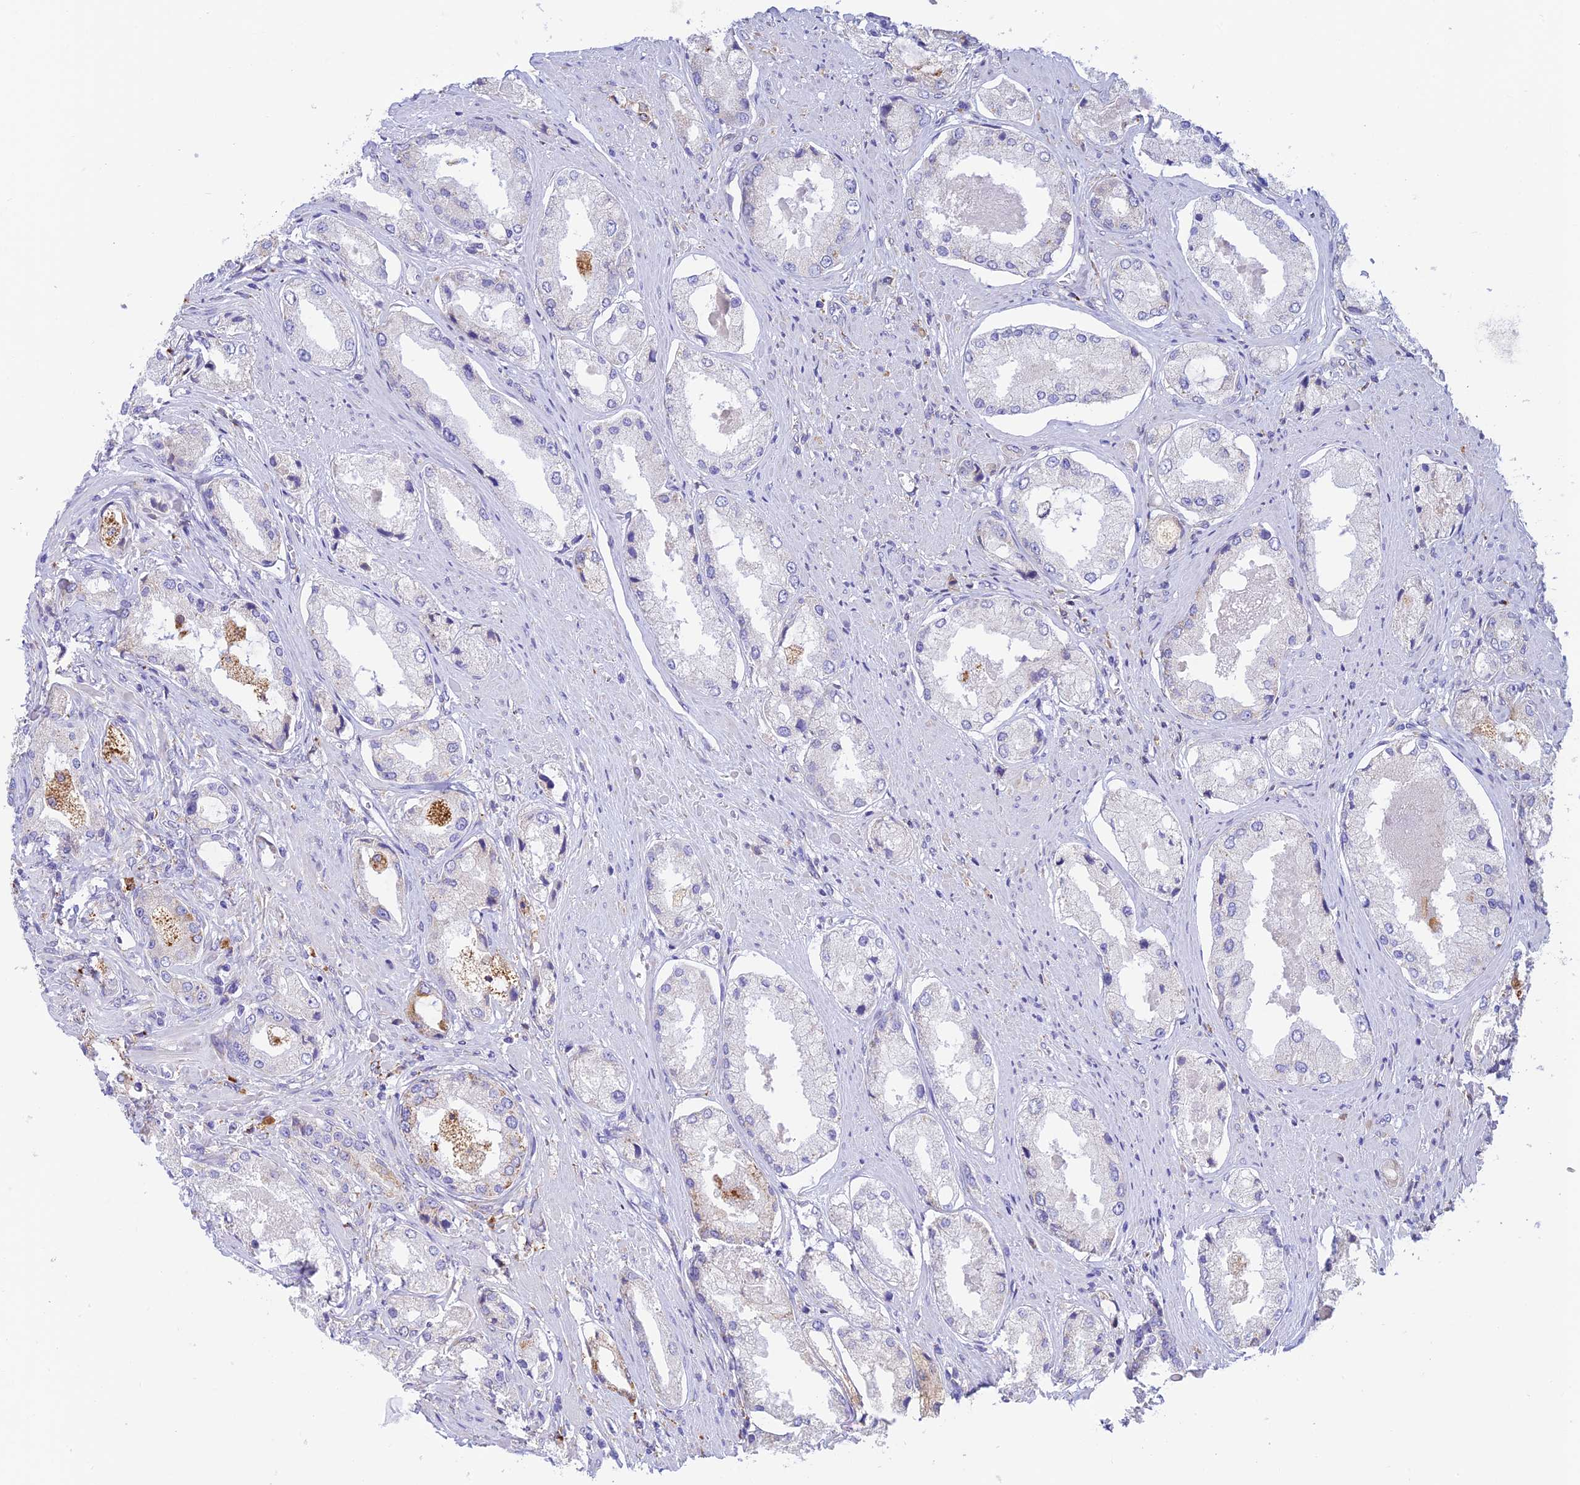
{"staining": {"intensity": "negative", "quantity": "none", "location": "none"}, "tissue": "prostate cancer", "cell_type": "Tumor cells", "image_type": "cancer", "snomed": [{"axis": "morphology", "description": "Adenocarcinoma, Low grade"}, {"axis": "topography", "description": "Prostate"}], "caption": "The IHC photomicrograph has no significant staining in tumor cells of prostate cancer (low-grade adenocarcinoma) tissue.", "gene": "VKORC1", "patient": {"sex": "male", "age": 68}}